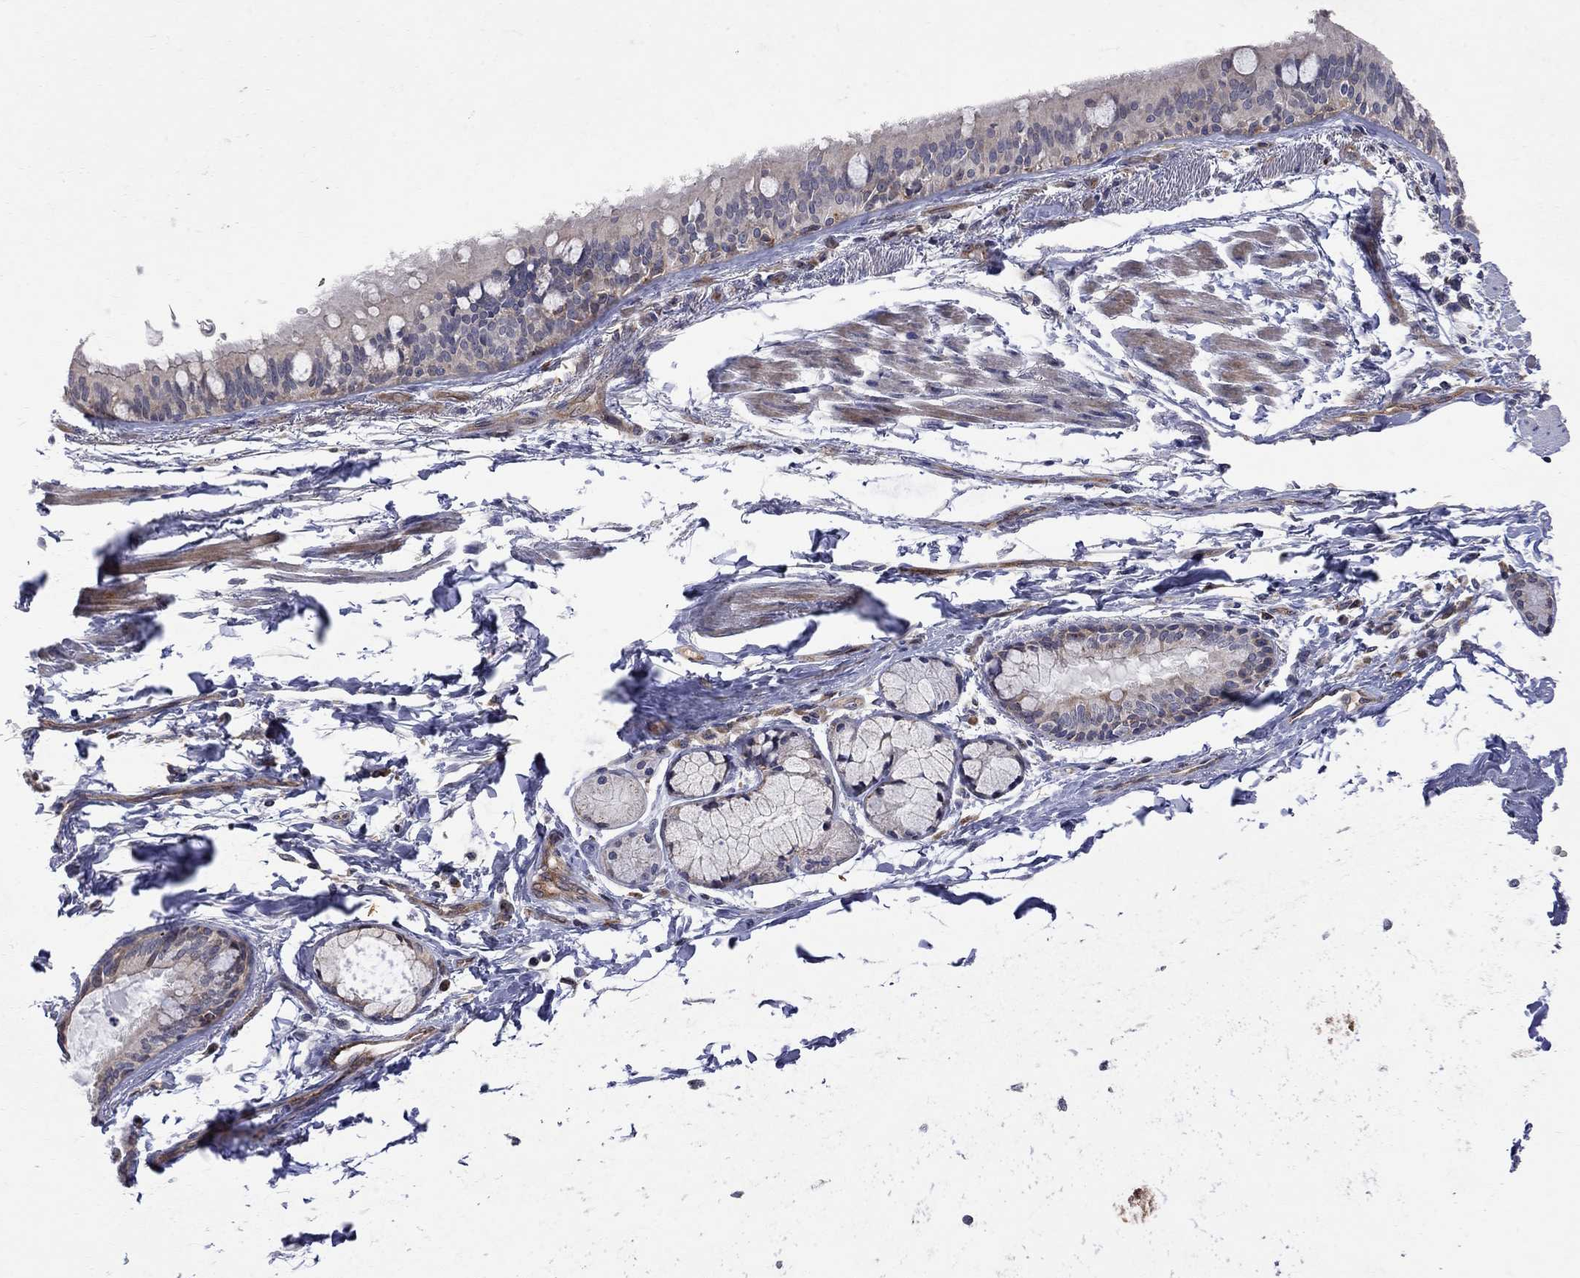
{"staining": {"intensity": "weak", "quantity": "25%-75%", "location": "cytoplasmic/membranous"}, "tissue": "bronchus", "cell_type": "Respiratory epithelial cells", "image_type": "normal", "snomed": [{"axis": "morphology", "description": "Normal tissue, NOS"}, {"axis": "morphology", "description": "Squamous cell carcinoma, NOS"}, {"axis": "topography", "description": "Bronchus"}, {"axis": "topography", "description": "Lung"}], "caption": "Respiratory epithelial cells display low levels of weak cytoplasmic/membranous staining in about 25%-75% of cells in unremarkable bronchus.", "gene": "ABI3", "patient": {"sex": "male", "age": 69}}